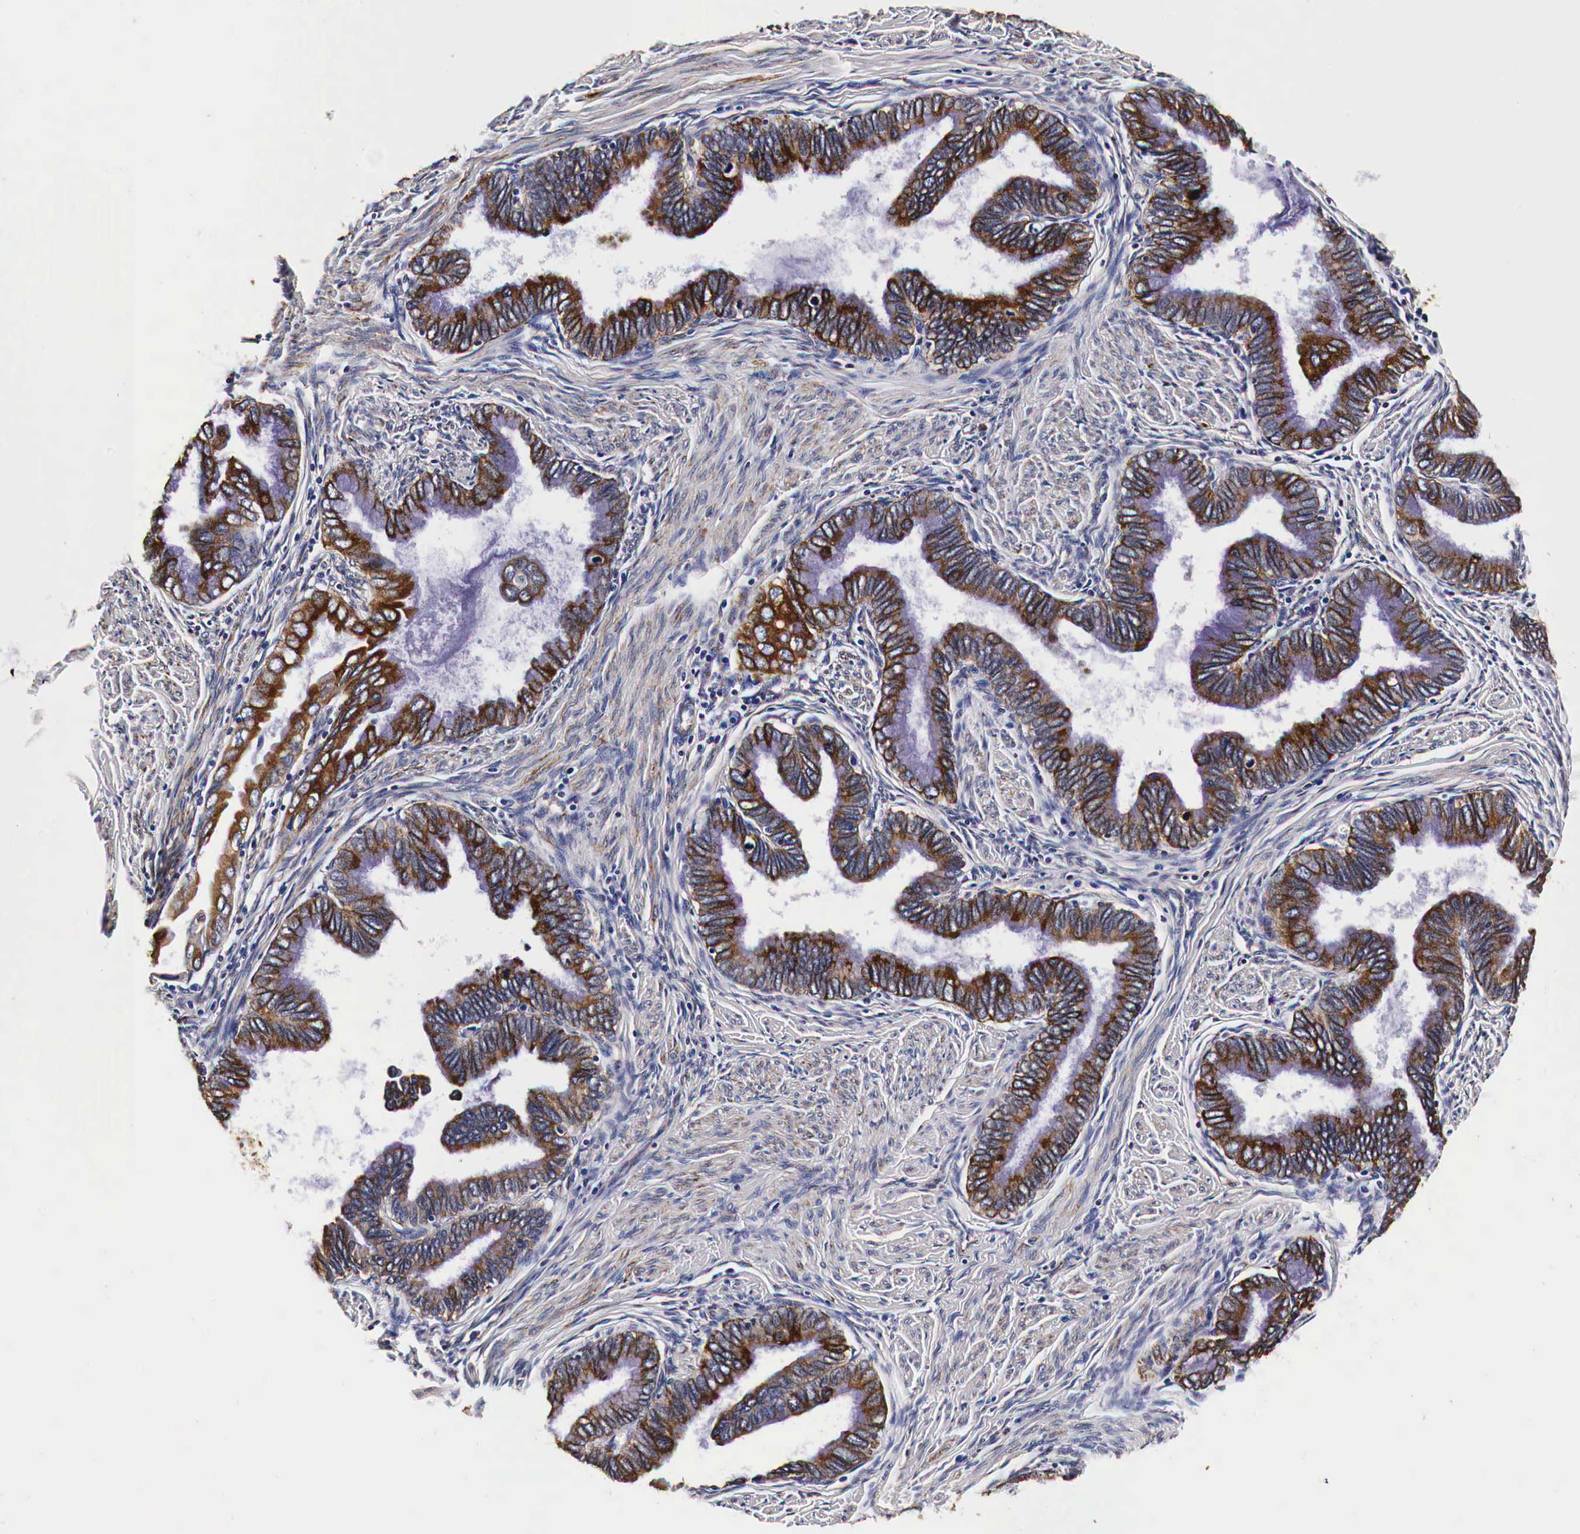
{"staining": {"intensity": "moderate", "quantity": ">75%", "location": "cytoplasmic/membranous"}, "tissue": "cervical cancer", "cell_type": "Tumor cells", "image_type": "cancer", "snomed": [{"axis": "morphology", "description": "Adenocarcinoma, NOS"}, {"axis": "topography", "description": "Cervix"}], "caption": "A medium amount of moderate cytoplasmic/membranous expression is identified in approximately >75% of tumor cells in cervical adenocarcinoma tissue. (DAB IHC, brown staining for protein, blue staining for nuclei).", "gene": "CKAP4", "patient": {"sex": "female", "age": 49}}